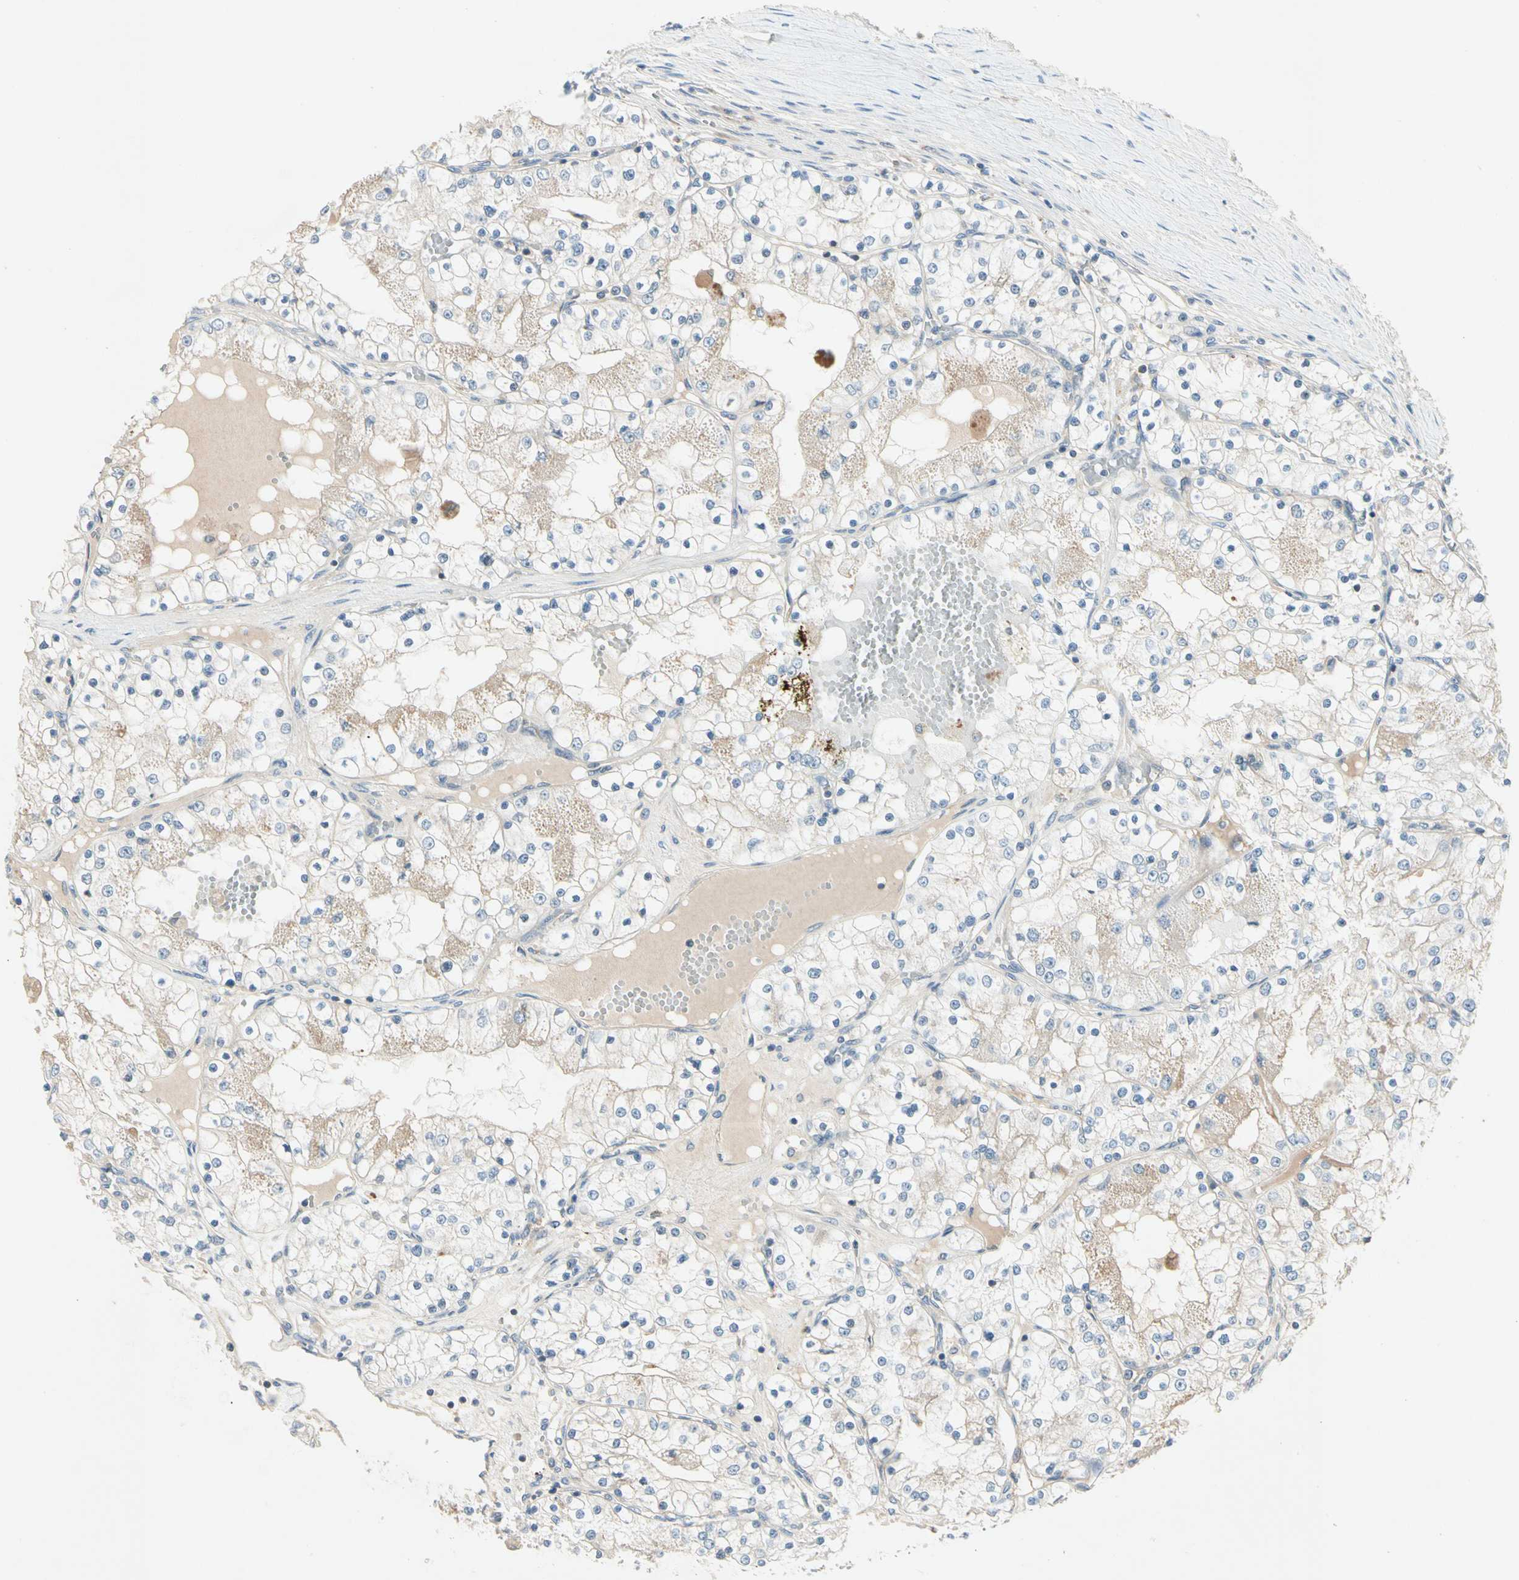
{"staining": {"intensity": "negative", "quantity": "none", "location": "none"}, "tissue": "renal cancer", "cell_type": "Tumor cells", "image_type": "cancer", "snomed": [{"axis": "morphology", "description": "Adenocarcinoma, NOS"}, {"axis": "topography", "description": "Kidney"}], "caption": "Immunohistochemical staining of renal cancer (adenocarcinoma) exhibits no significant expression in tumor cells.", "gene": "IL1R1", "patient": {"sex": "male", "age": 68}}